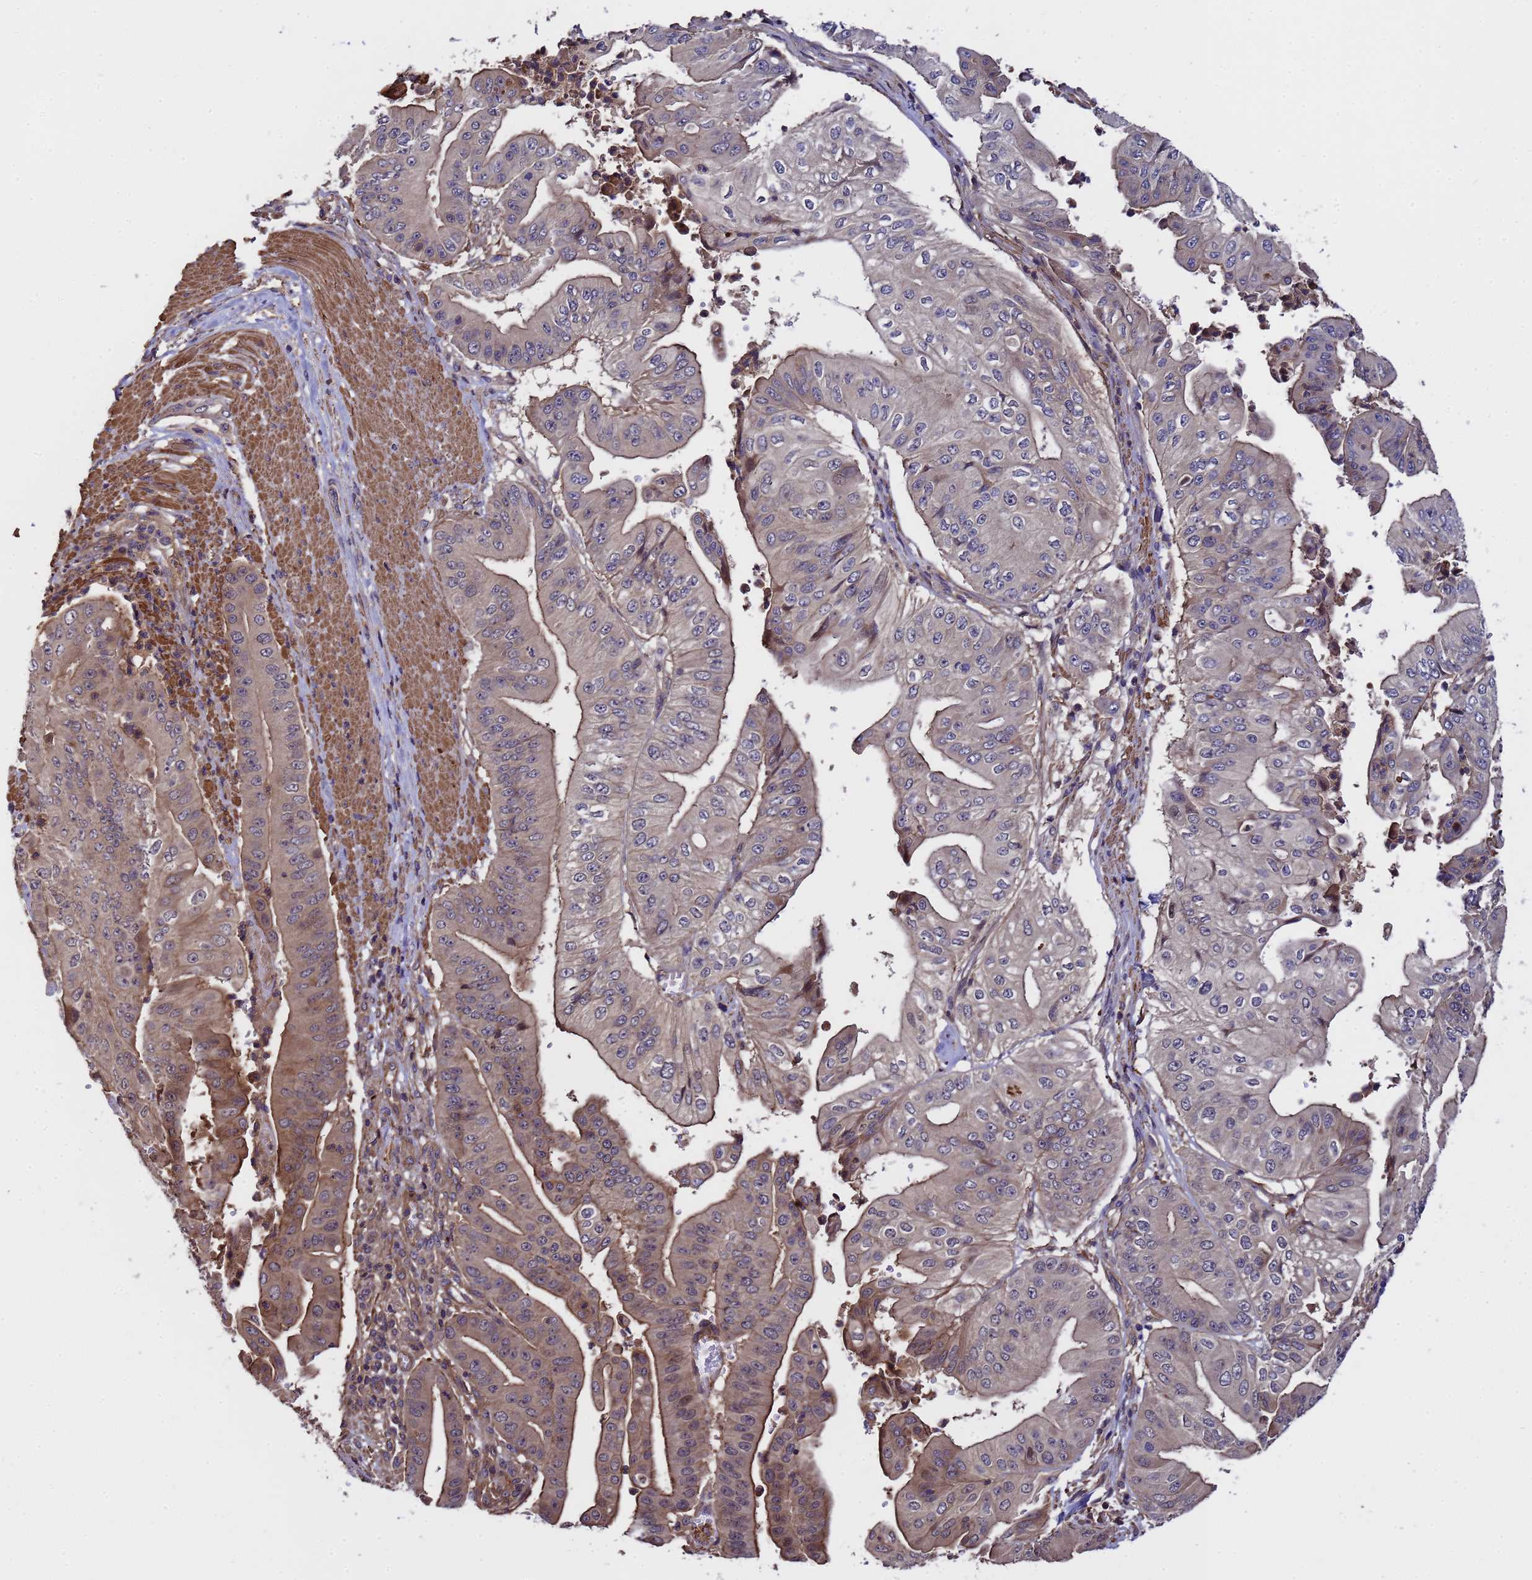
{"staining": {"intensity": "moderate", "quantity": "25%-75%", "location": "cytoplasmic/membranous"}, "tissue": "pancreatic cancer", "cell_type": "Tumor cells", "image_type": "cancer", "snomed": [{"axis": "morphology", "description": "Adenocarcinoma, NOS"}, {"axis": "topography", "description": "Pancreas"}], "caption": "Approximately 25%-75% of tumor cells in human pancreatic cancer (adenocarcinoma) display moderate cytoplasmic/membranous protein expression as visualized by brown immunohistochemical staining.", "gene": "GSTCD", "patient": {"sex": "female", "age": 77}}